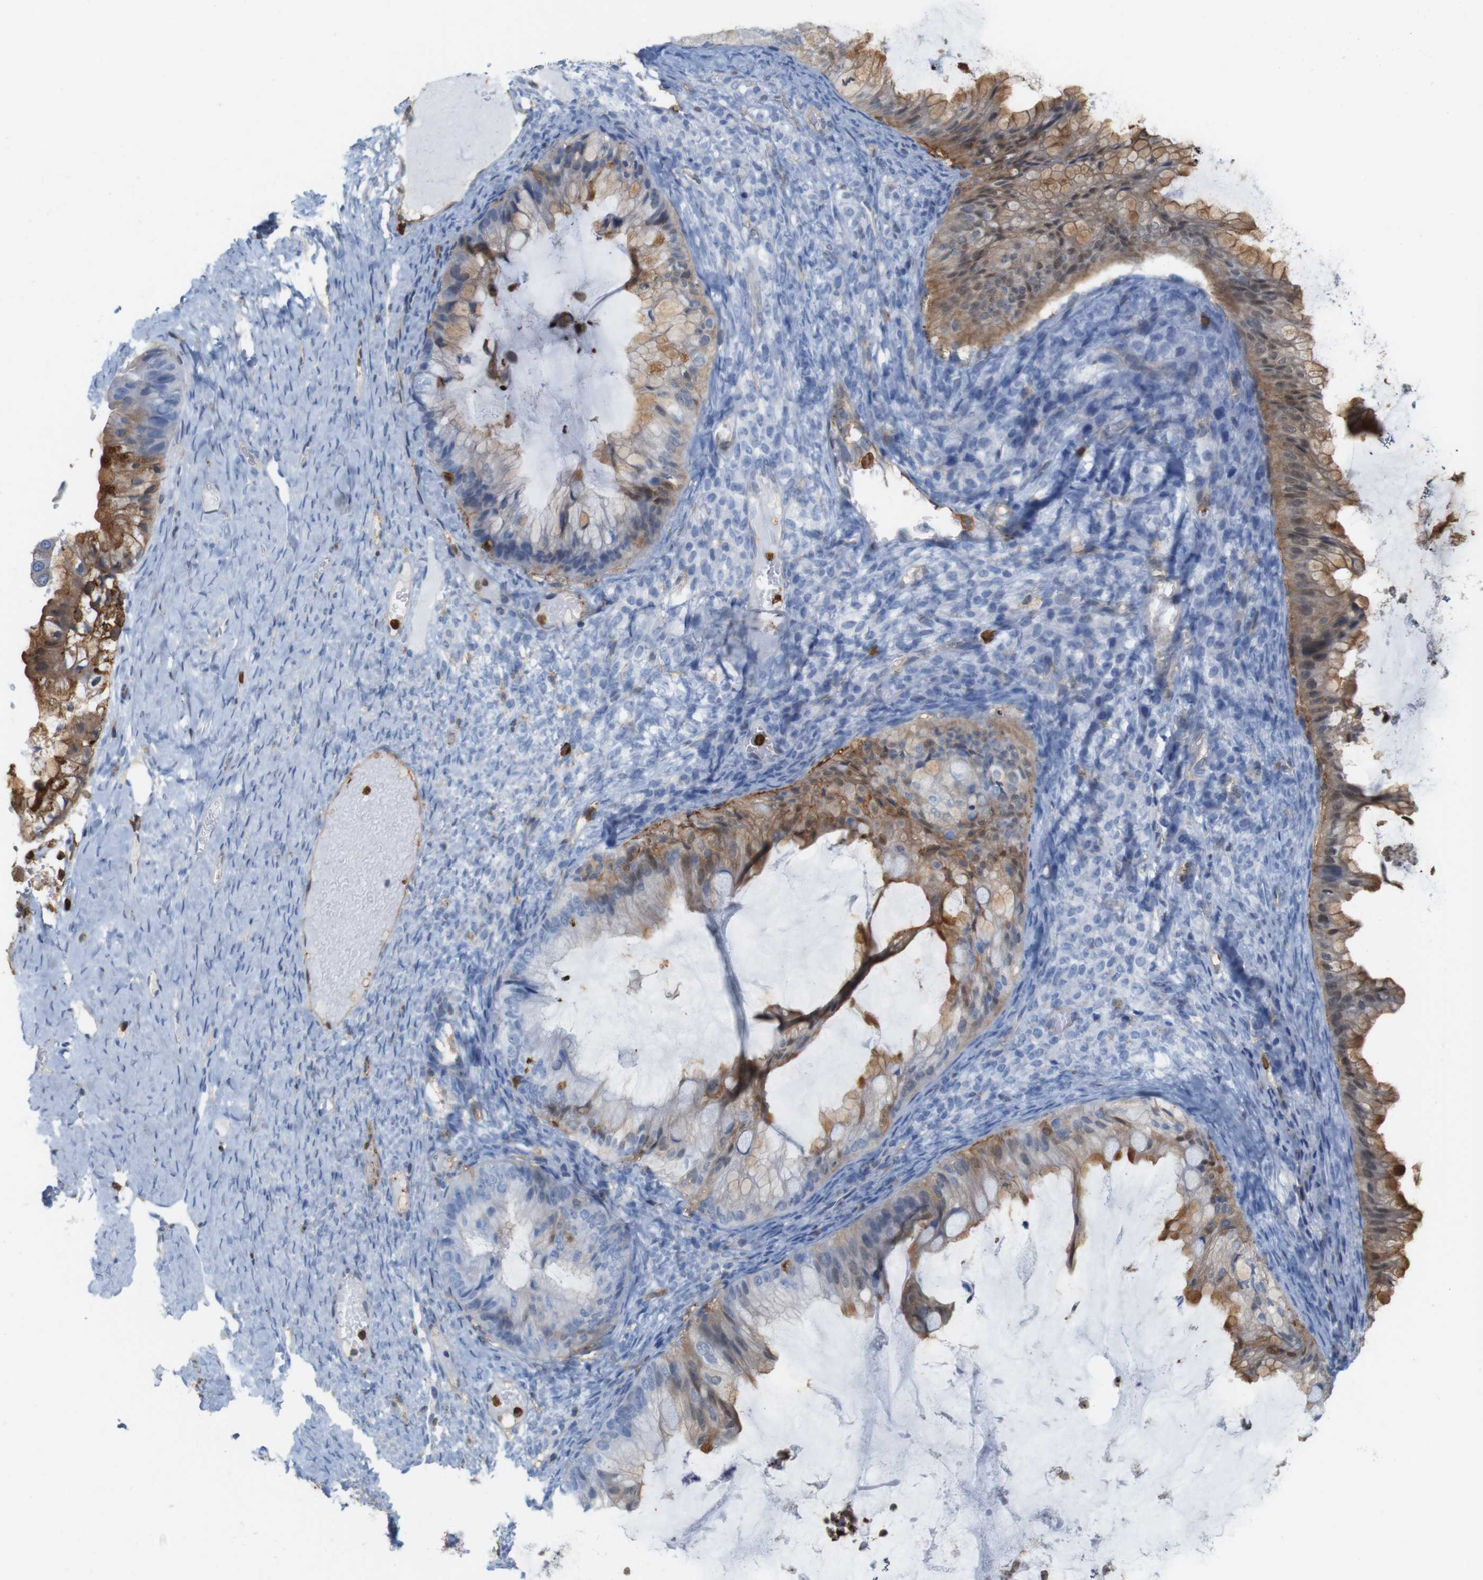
{"staining": {"intensity": "moderate", "quantity": ">75%", "location": "cytoplasmic/membranous"}, "tissue": "ovarian cancer", "cell_type": "Tumor cells", "image_type": "cancer", "snomed": [{"axis": "morphology", "description": "Cystadenocarcinoma, mucinous, NOS"}, {"axis": "topography", "description": "Ovary"}], "caption": "A medium amount of moderate cytoplasmic/membranous positivity is identified in about >75% of tumor cells in mucinous cystadenocarcinoma (ovarian) tissue.", "gene": "ANXA1", "patient": {"sex": "female", "age": 61}}